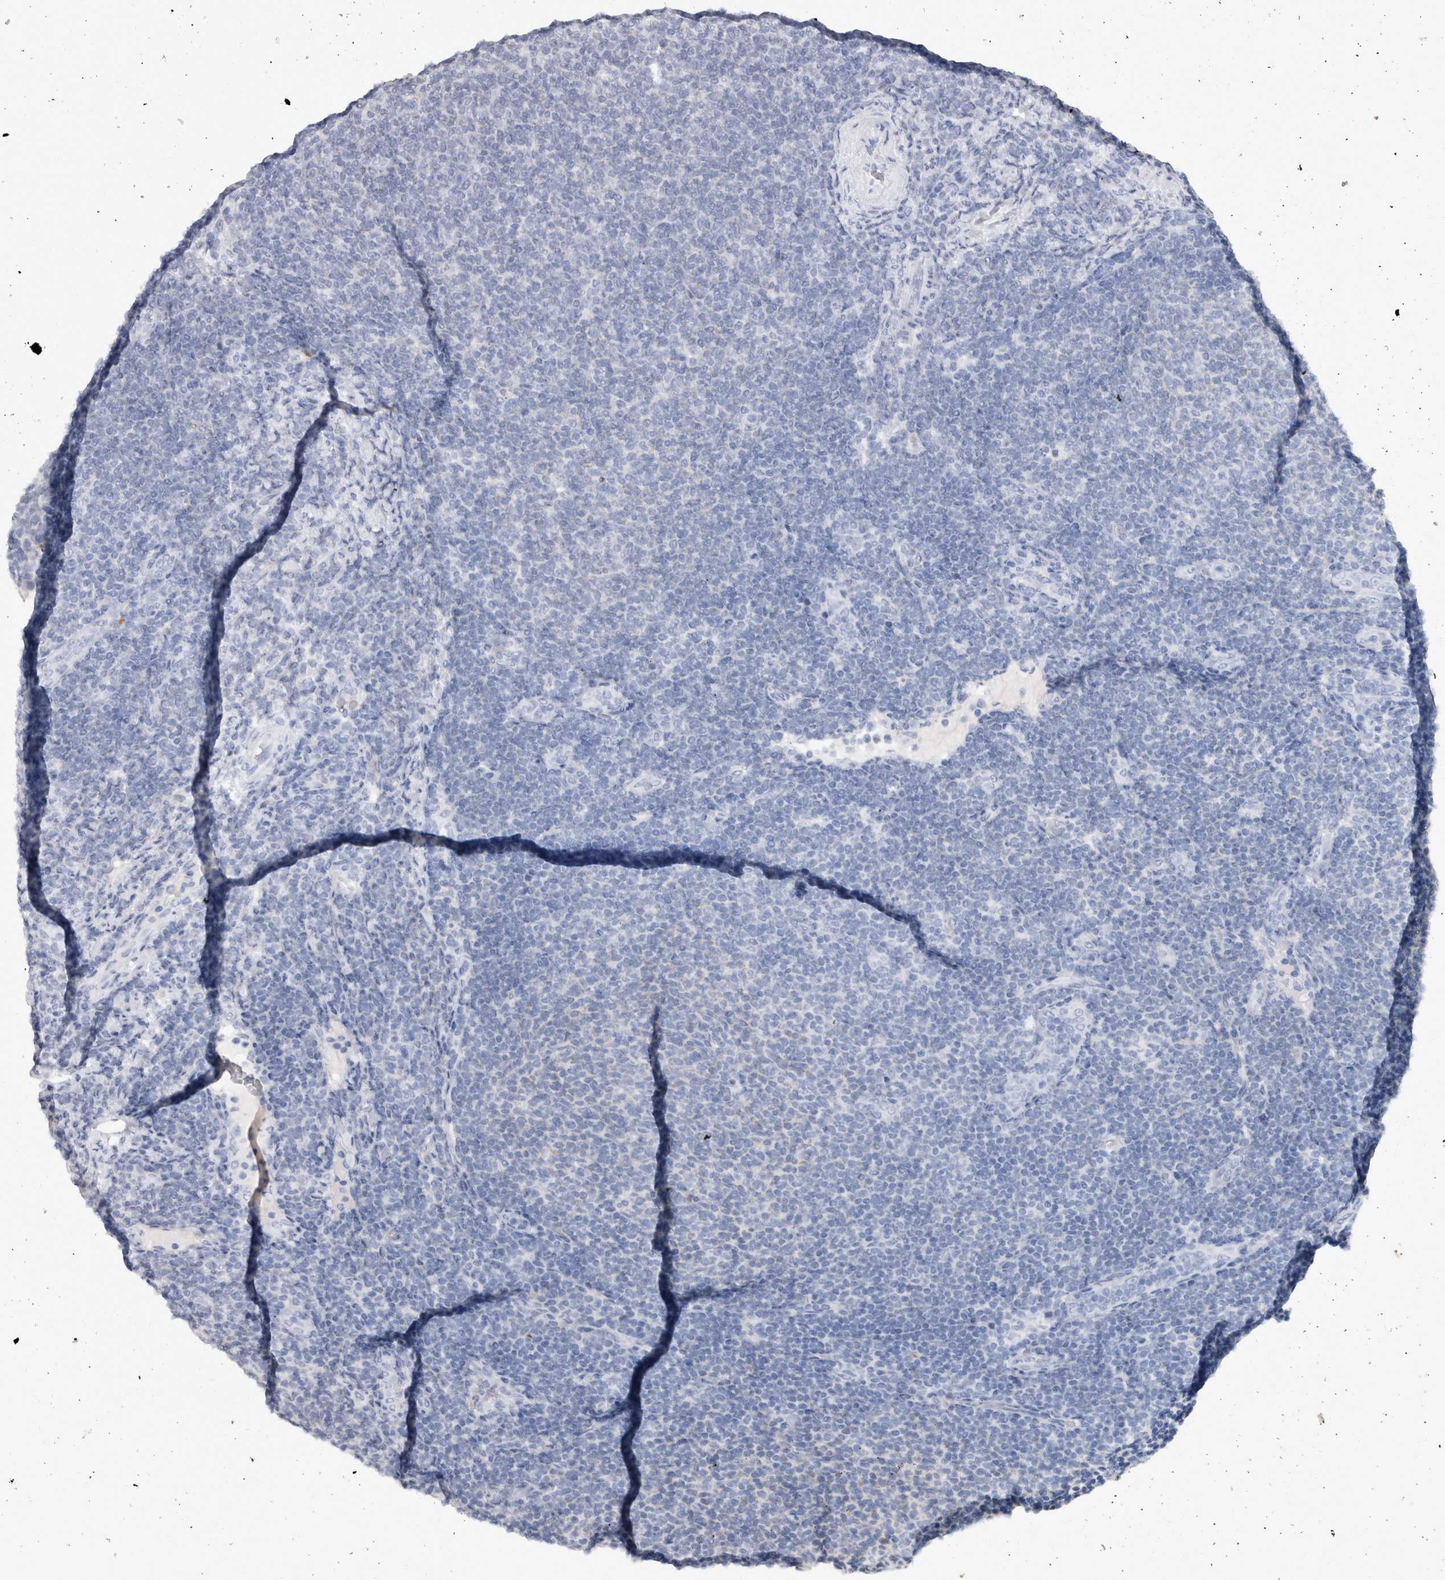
{"staining": {"intensity": "negative", "quantity": "none", "location": "none"}, "tissue": "lymphoma", "cell_type": "Tumor cells", "image_type": "cancer", "snomed": [{"axis": "morphology", "description": "Malignant lymphoma, non-Hodgkin's type, Low grade"}, {"axis": "topography", "description": "Lymph node"}], "caption": "A photomicrograph of malignant lymphoma, non-Hodgkin's type (low-grade) stained for a protein exhibits no brown staining in tumor cells.", "gene": "ADAM2", "patient": {"sex": "male", "age": 66}}